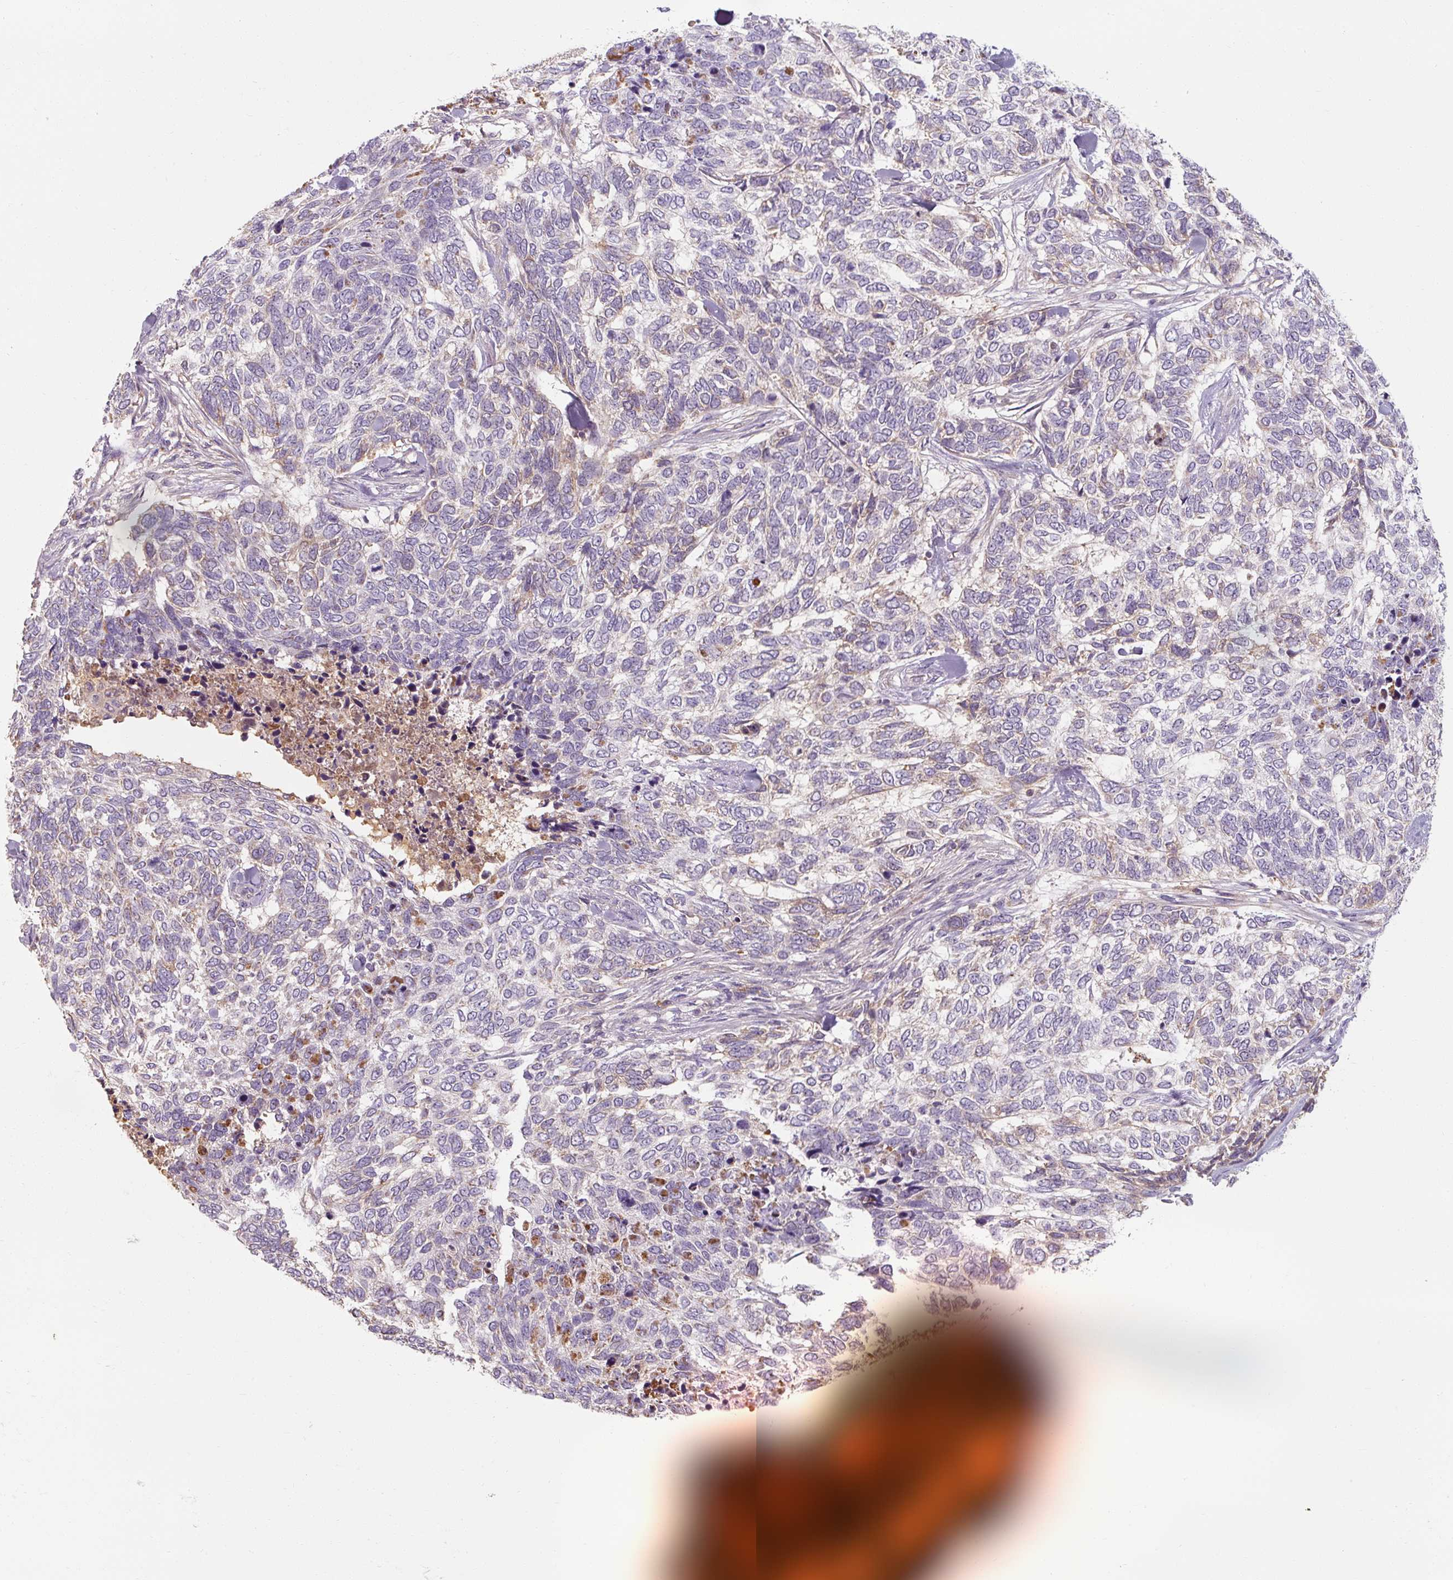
{"staining": {"intensity": "negative", "quantity": "none", "location": "none"}, "tissue": "skin cancer", "cell_type": "Tumor cells", "image_type": "cancer", "snomed": [{"axis": "morphology", "description": "Basal cell carcinoma"}, {"axis": "topography", "description": "Skin"}], "caption": "This is an immunohistochemistry (IHC) photomicrograph of skin cancer (basal cell carcinoma). There is no expression in tumor cells.", "gene": "TSEN54", "patient": {"sex": "female", "age": 65}}